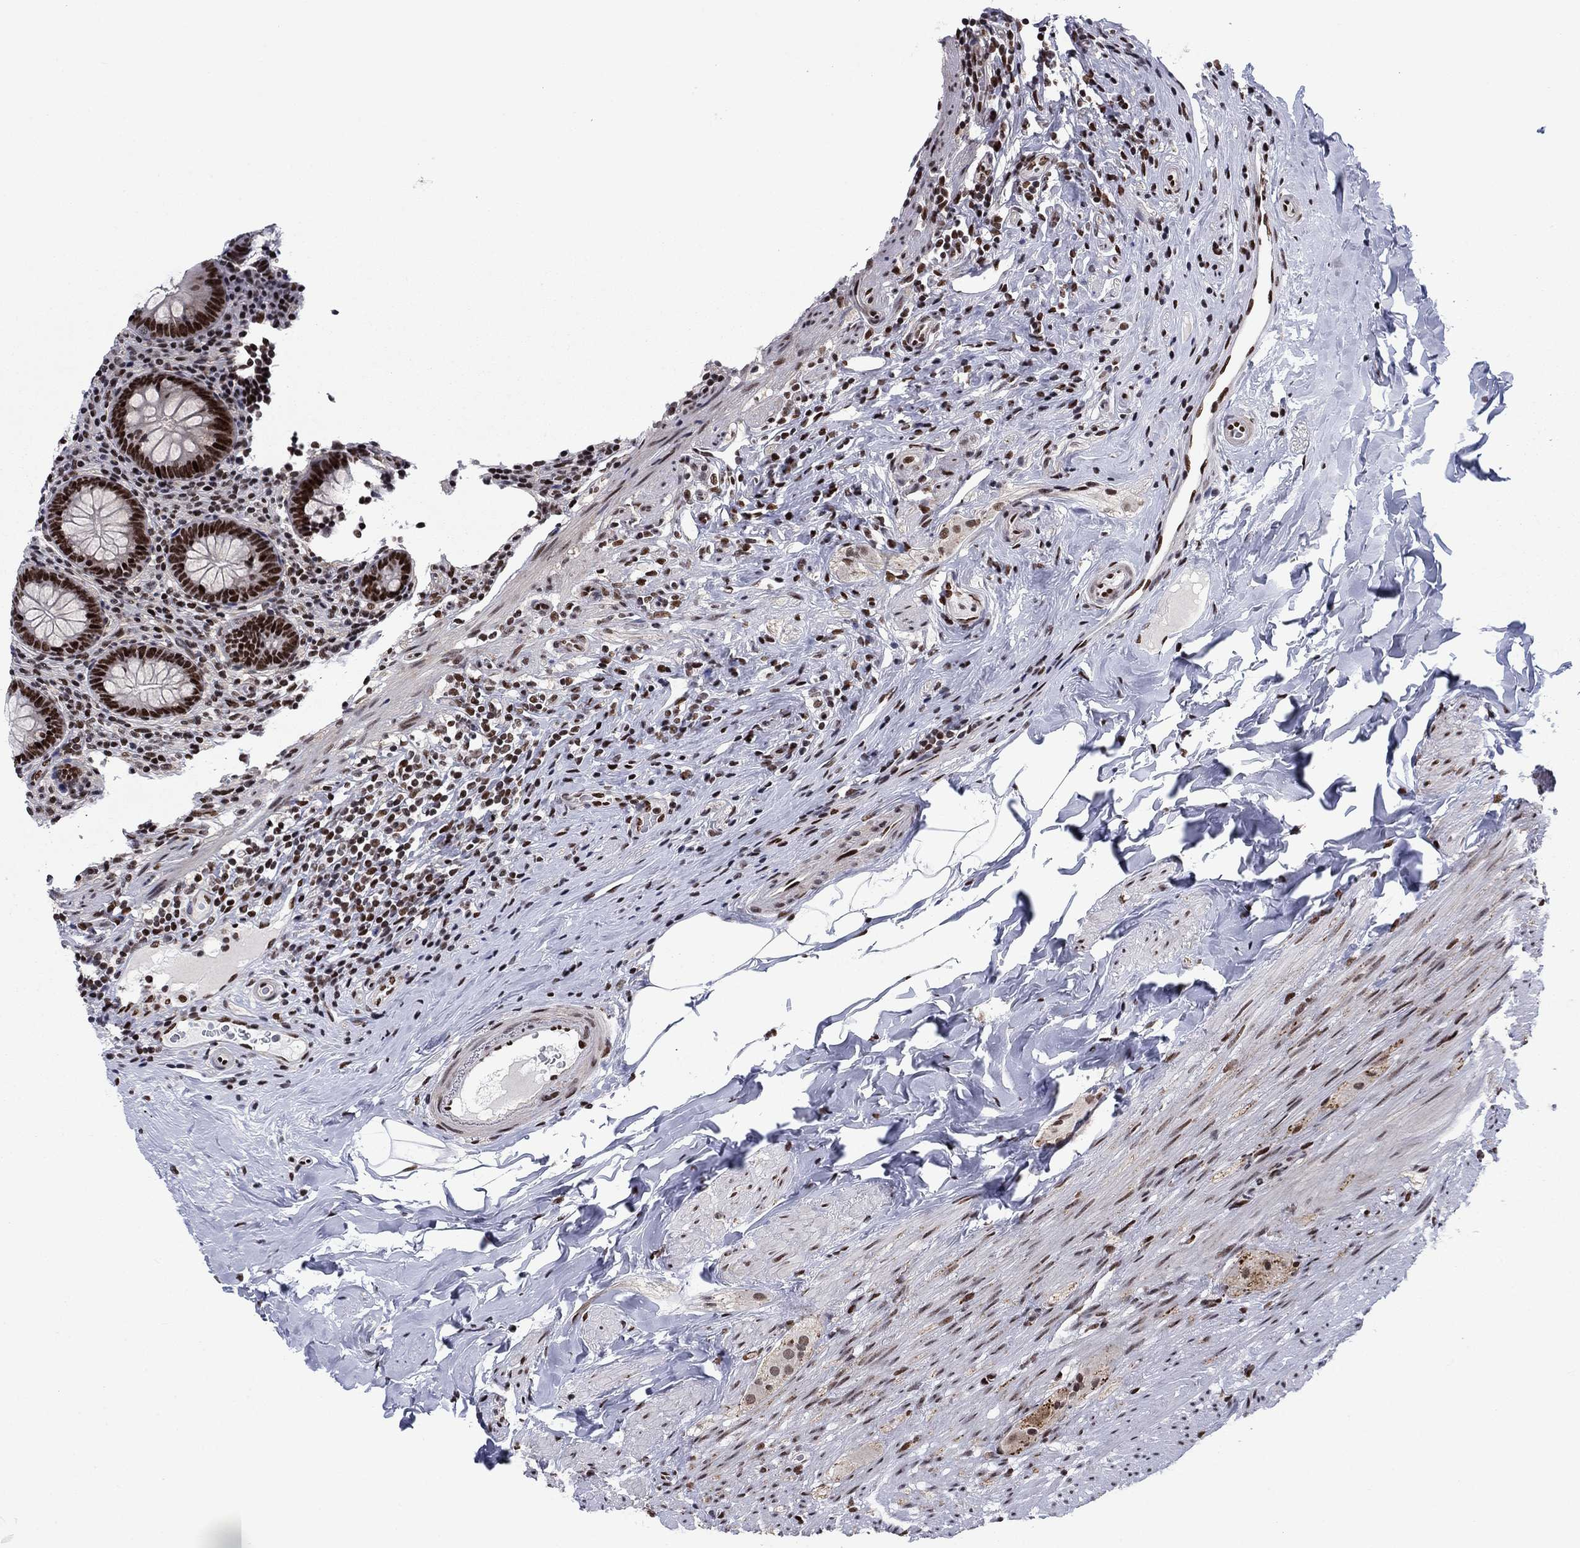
{"staining": {"intensity": "strong", "quantity": ">75%", "location": "nuclear"}, "tissue": "appendix", "cell_type": "Glandular cells", "image_type": "normal", "snomed": [{"axis": "morphology", "description": "Normal tissue, NOS"}, {"axis": "topography", "description": "Appendix"}], "caption": "Approximately >75% of glandular cells in benign human appendix display strong nuclear protein positivity as visualized by brown immunohistochemical staining.", "gene": "RPRD1B", "patient": {"sex": "male", "age": 47}}